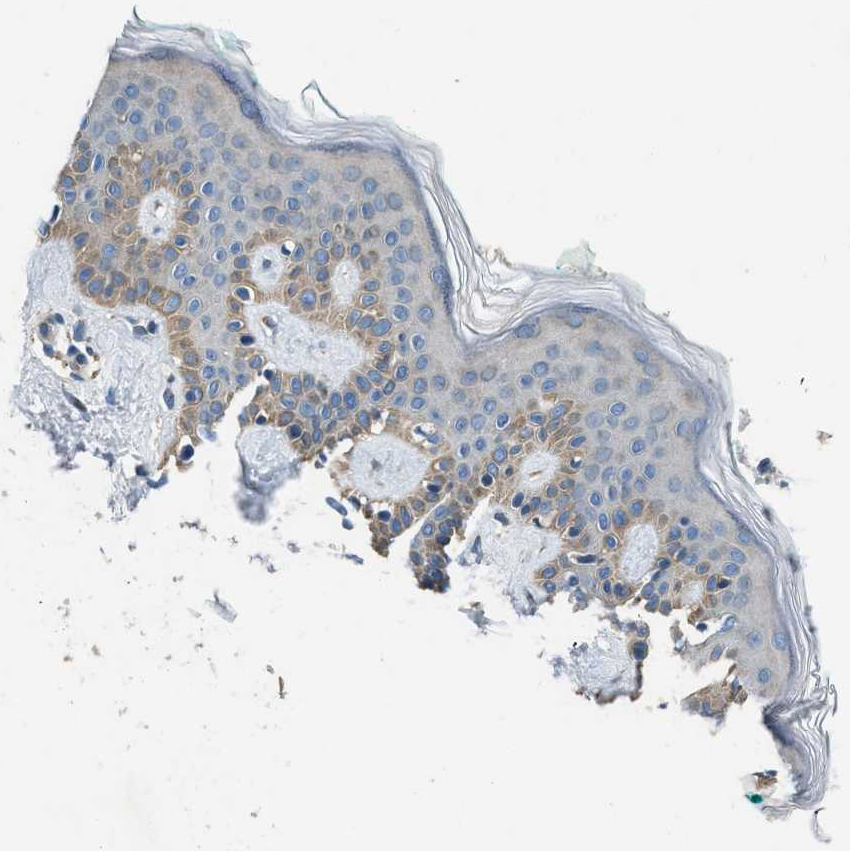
{"staining": {"intensity": "moderate", "quantity": ">75%", "location": "cytoplasmic/membranous"}, "tissue": "skin", "cell_type": "Fibroblasts", "image_type": "normal", "snomed": [{"axis": "morphology", "description": "Normal tissue, NOS"}, {"axis": "topography", "description": "Skin"}], "caption": "Protein staining shows moderate cytoplasmic/membranous positivity in approximately >75% of fibroblasts in benign skin.", "gene": "GGCX", "patient": {"sex": "male", "age": 30}}